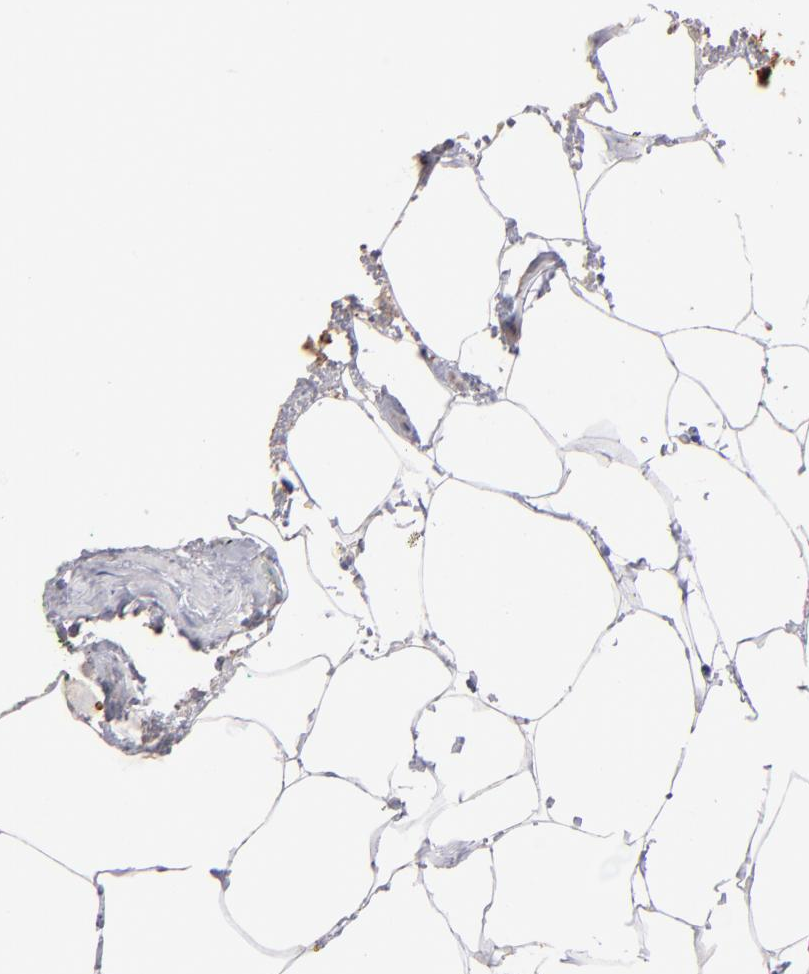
{"staining": {"intensity": "strong", "quantity": ">75%", "location": "cytoplasmic/membranous"}, "tissue": "prostate cancer", "cell_type": "Tumor cells", "image_type": "cancer", "snomed": [{"axis": "morphology", "description": "Adenocarcinoma, Medium grade"}, {"axis": "topography", "description": "Prostate"}], "caption": "DAB immunohistochemical staining of prostate cancer demonstrates strong cytoplasmic/membranous protein staining in about >75% of tumor cells.", "gene": "ENTPD5", "patient": {"sex": "male", "age": 64}}